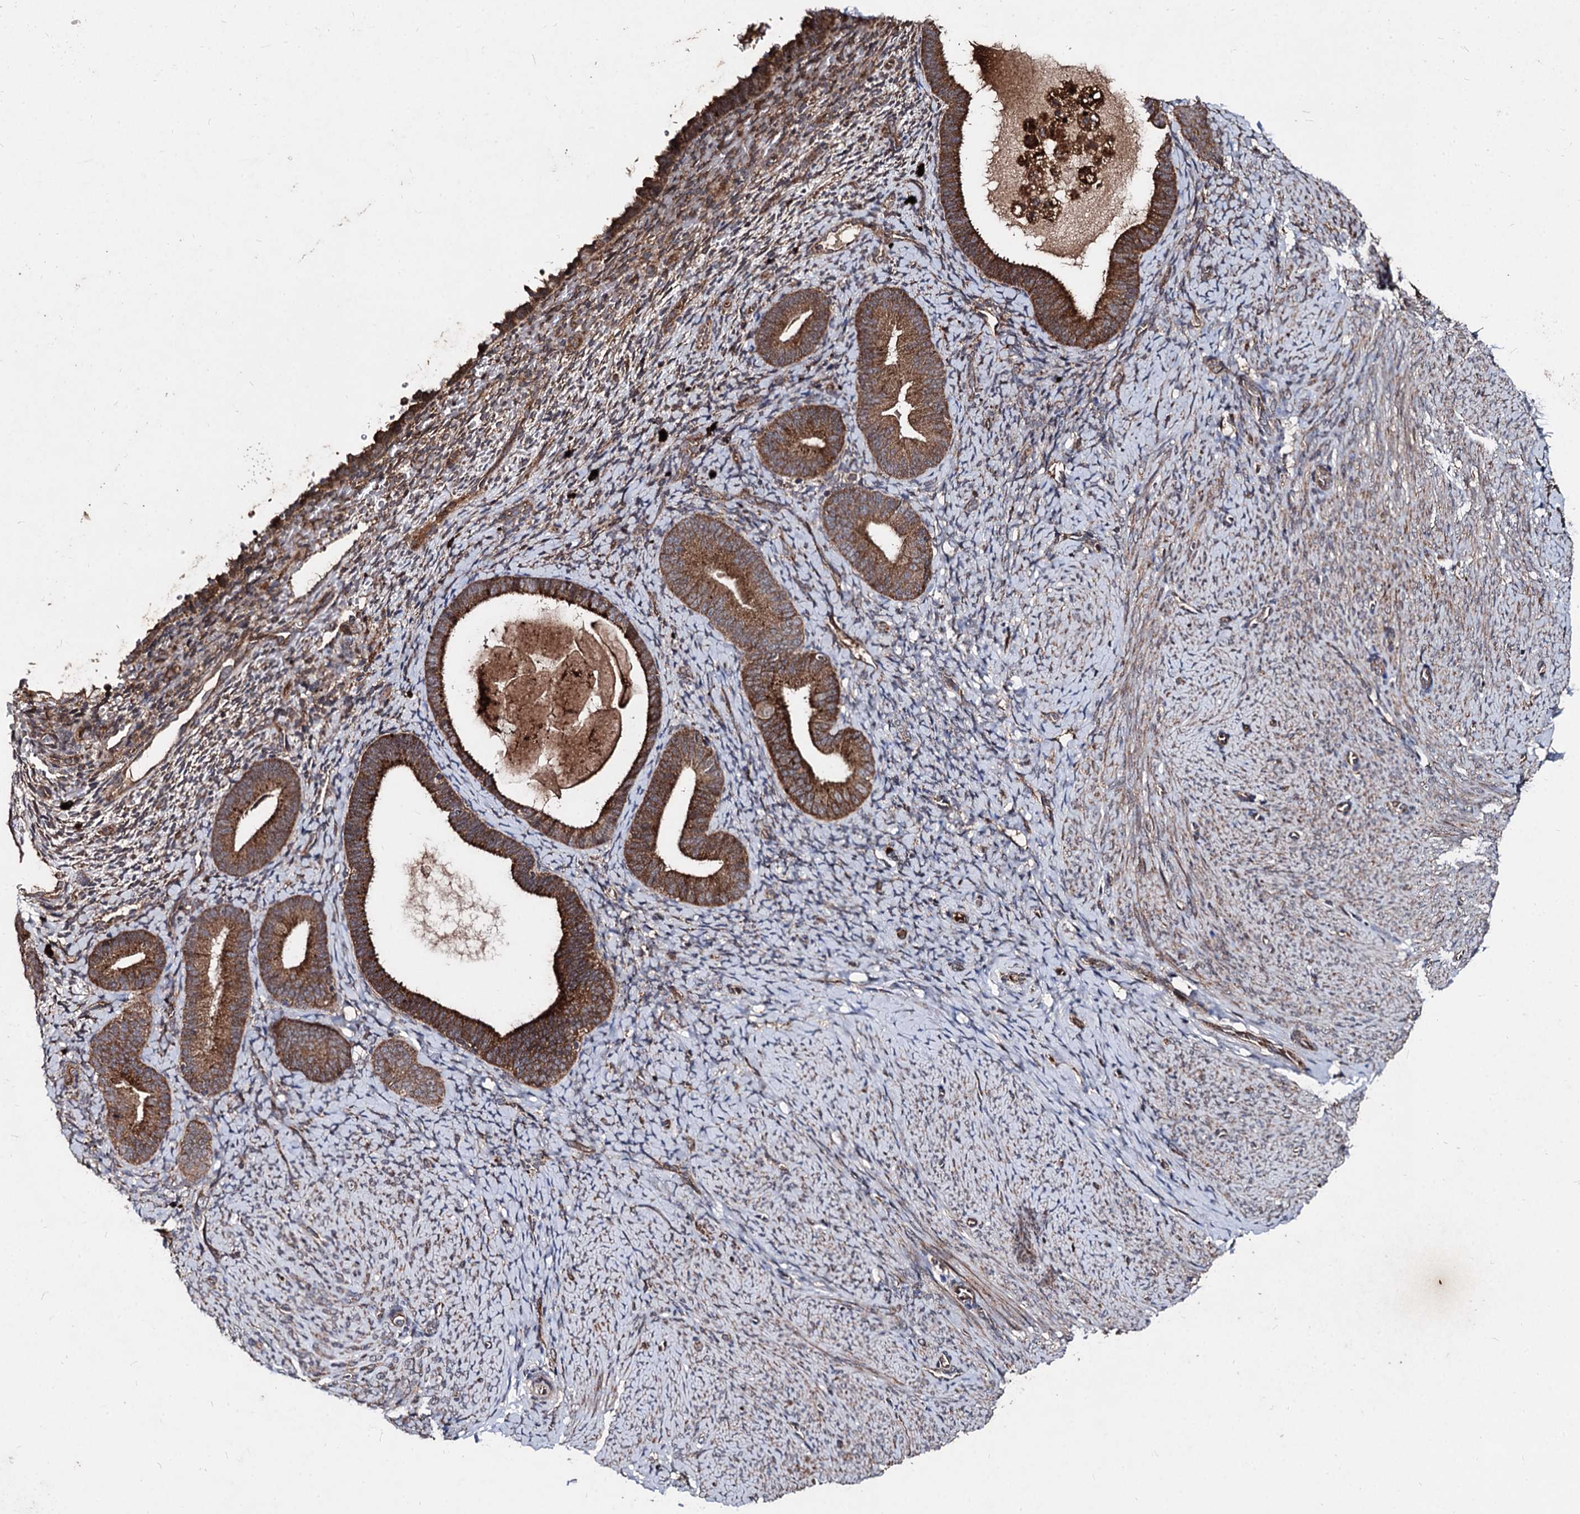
{"staining": {"intensity": "moderate", "quantity": "<25%", "location": "cytoplasmic/membranous"}, "tissue": "endometrium", "cell_type": "Cells in endometrial stroma", "image_type": "normal", "snomed": [{"axis": "morphology", "description": "Normal tissue, NOS"}, {"axis": "topography", "description": "Endometrium"}], "caption": "Immunohistochemical staining of normal human endometrium shows <25% levels of moderate cytoplasmic/membranous protein positivity in about <25% of cells in endometrial stroma.", "gene": "BCL2L2", "patient": {"sex": "female", "age": 65}}